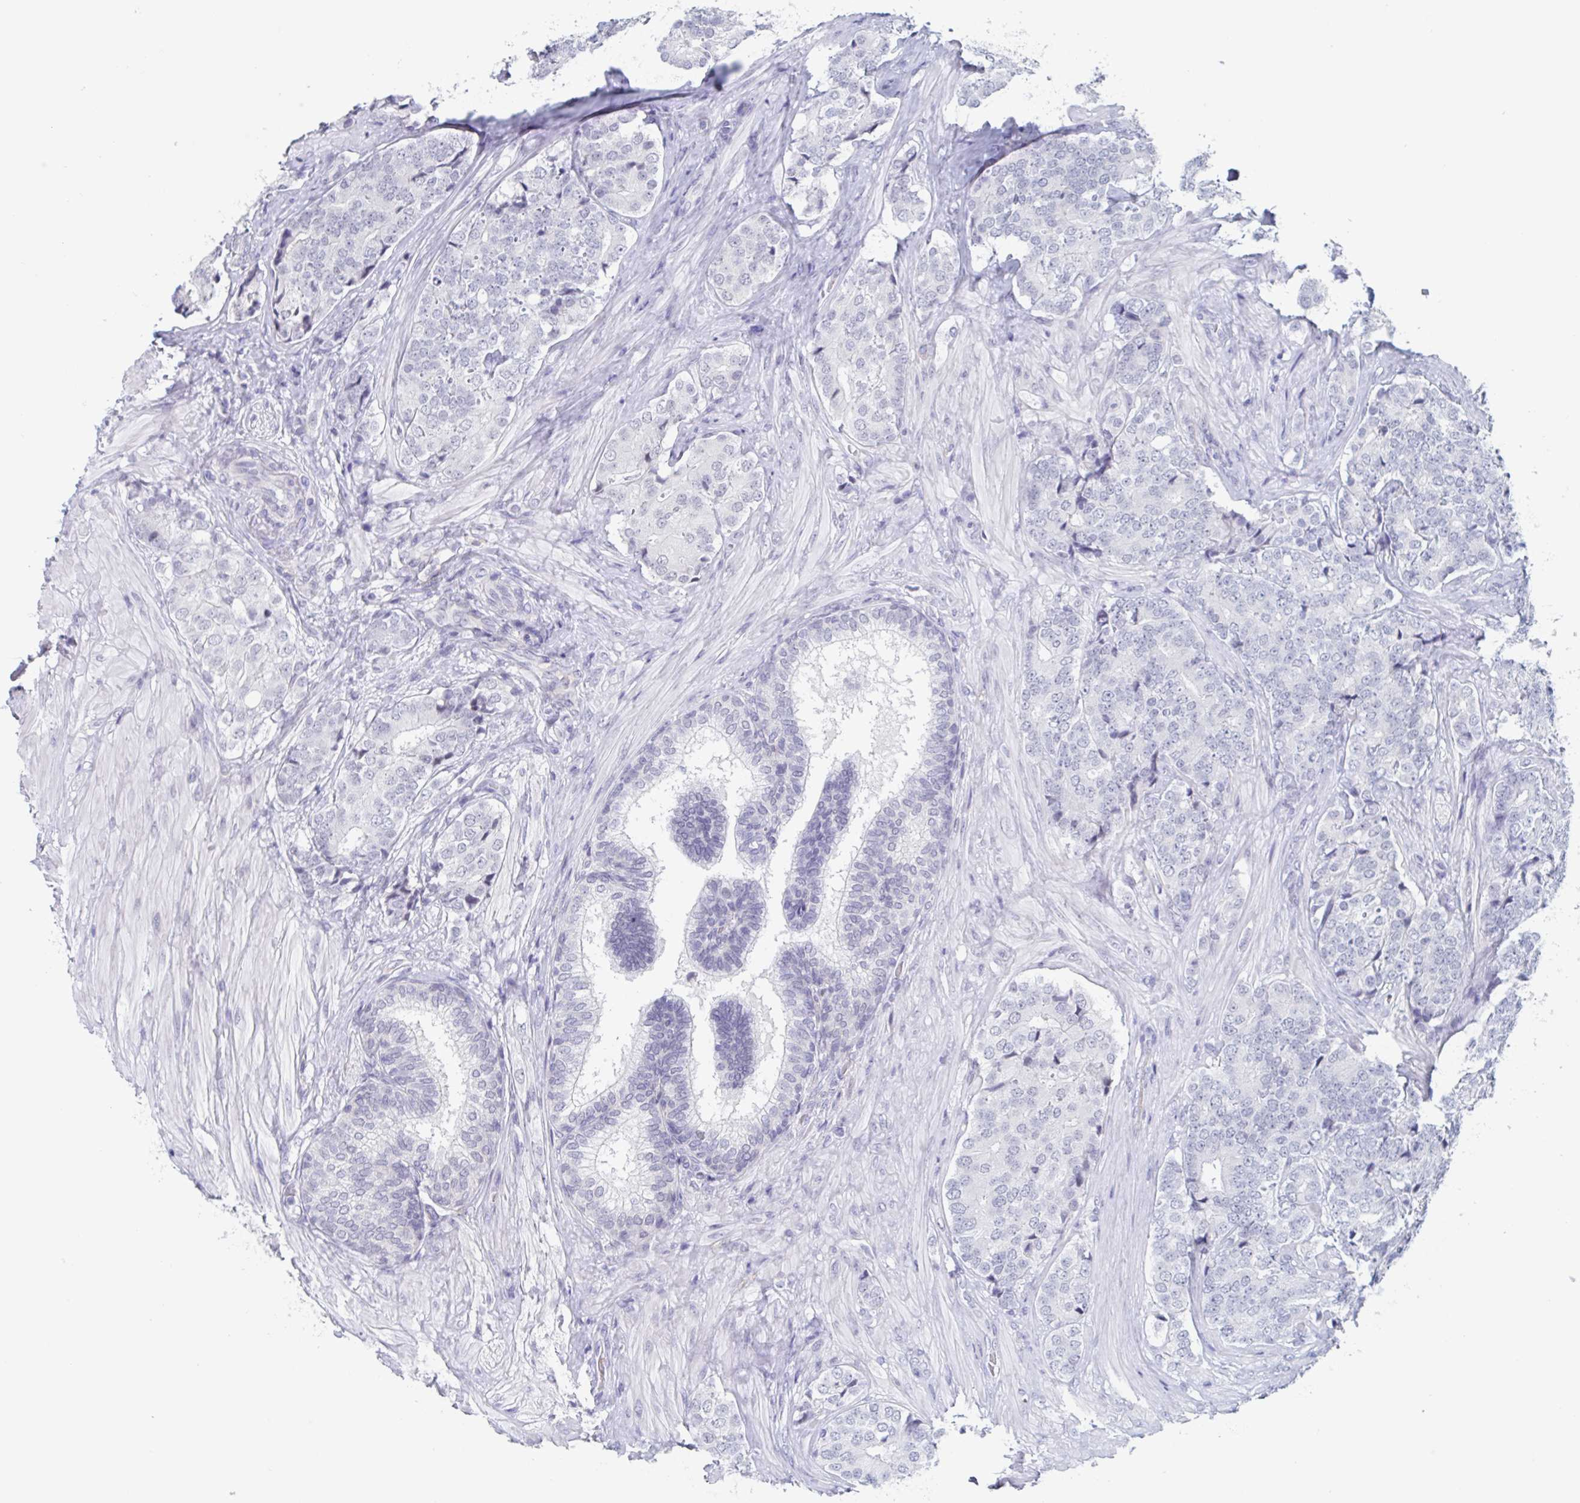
{"staining": {"intensity": "negative", "quantity": "none", "location": "none"}, "tissue": "prostate cancer", "cell_type": "Tumor cells", "image_type": "cancer", "snomed": [{"axis": "morphology", "description": "Adenocarcinoma, High grade"}, {"axis": "topography", "description": "Prostate"}], "caption": "Immunohistochemistry (IHC) of human prostate adenocarcinoma (high-grade) reveals no positivity in tumor cells. (Stains: DAB (3,3'-diaminobenzidine) IHC with hematoxylin counter stain, Microscopy: brightfield microscopy at high magnification).", "gene": "KDM4D", "patient": {"sex": "male", "age": 62}}